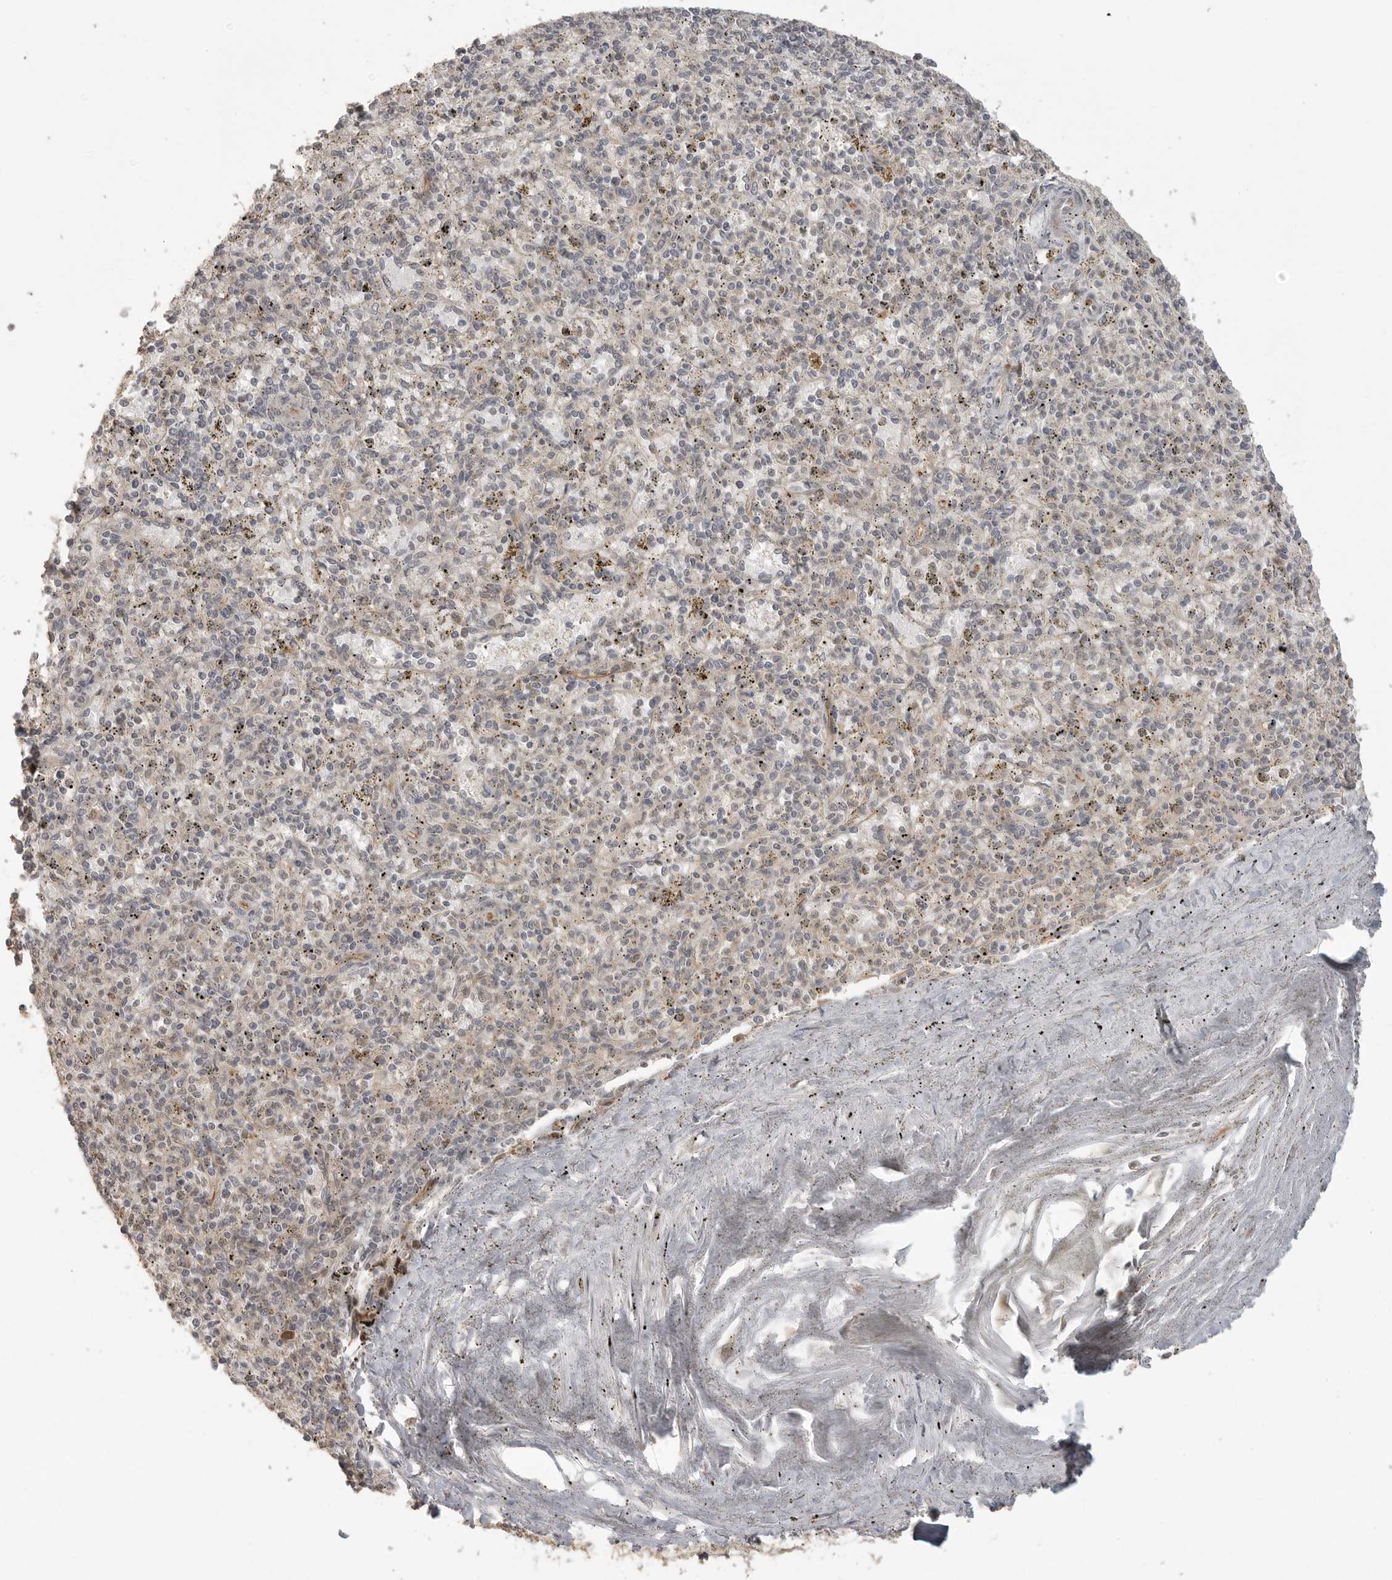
{"staining": {"intensity": "negative", "quantity": "none", "location": "none"}, "tissue": "spleen", "cell_type": "Cells in red pulp", "image_type": "normal", "snomed": [{"axis": "morphology", "description": "Normal tissue, NOS"}, {"axis": "topography", "description": "Spleen"}], "caption": "IHC histopathology image of unremarkable spleen: human spleen stained with DAB demonstrates no significant protein positivity in cells in red pulp.", "gene": "SMG8", "patient": {"sex": "male", "age": 72}}